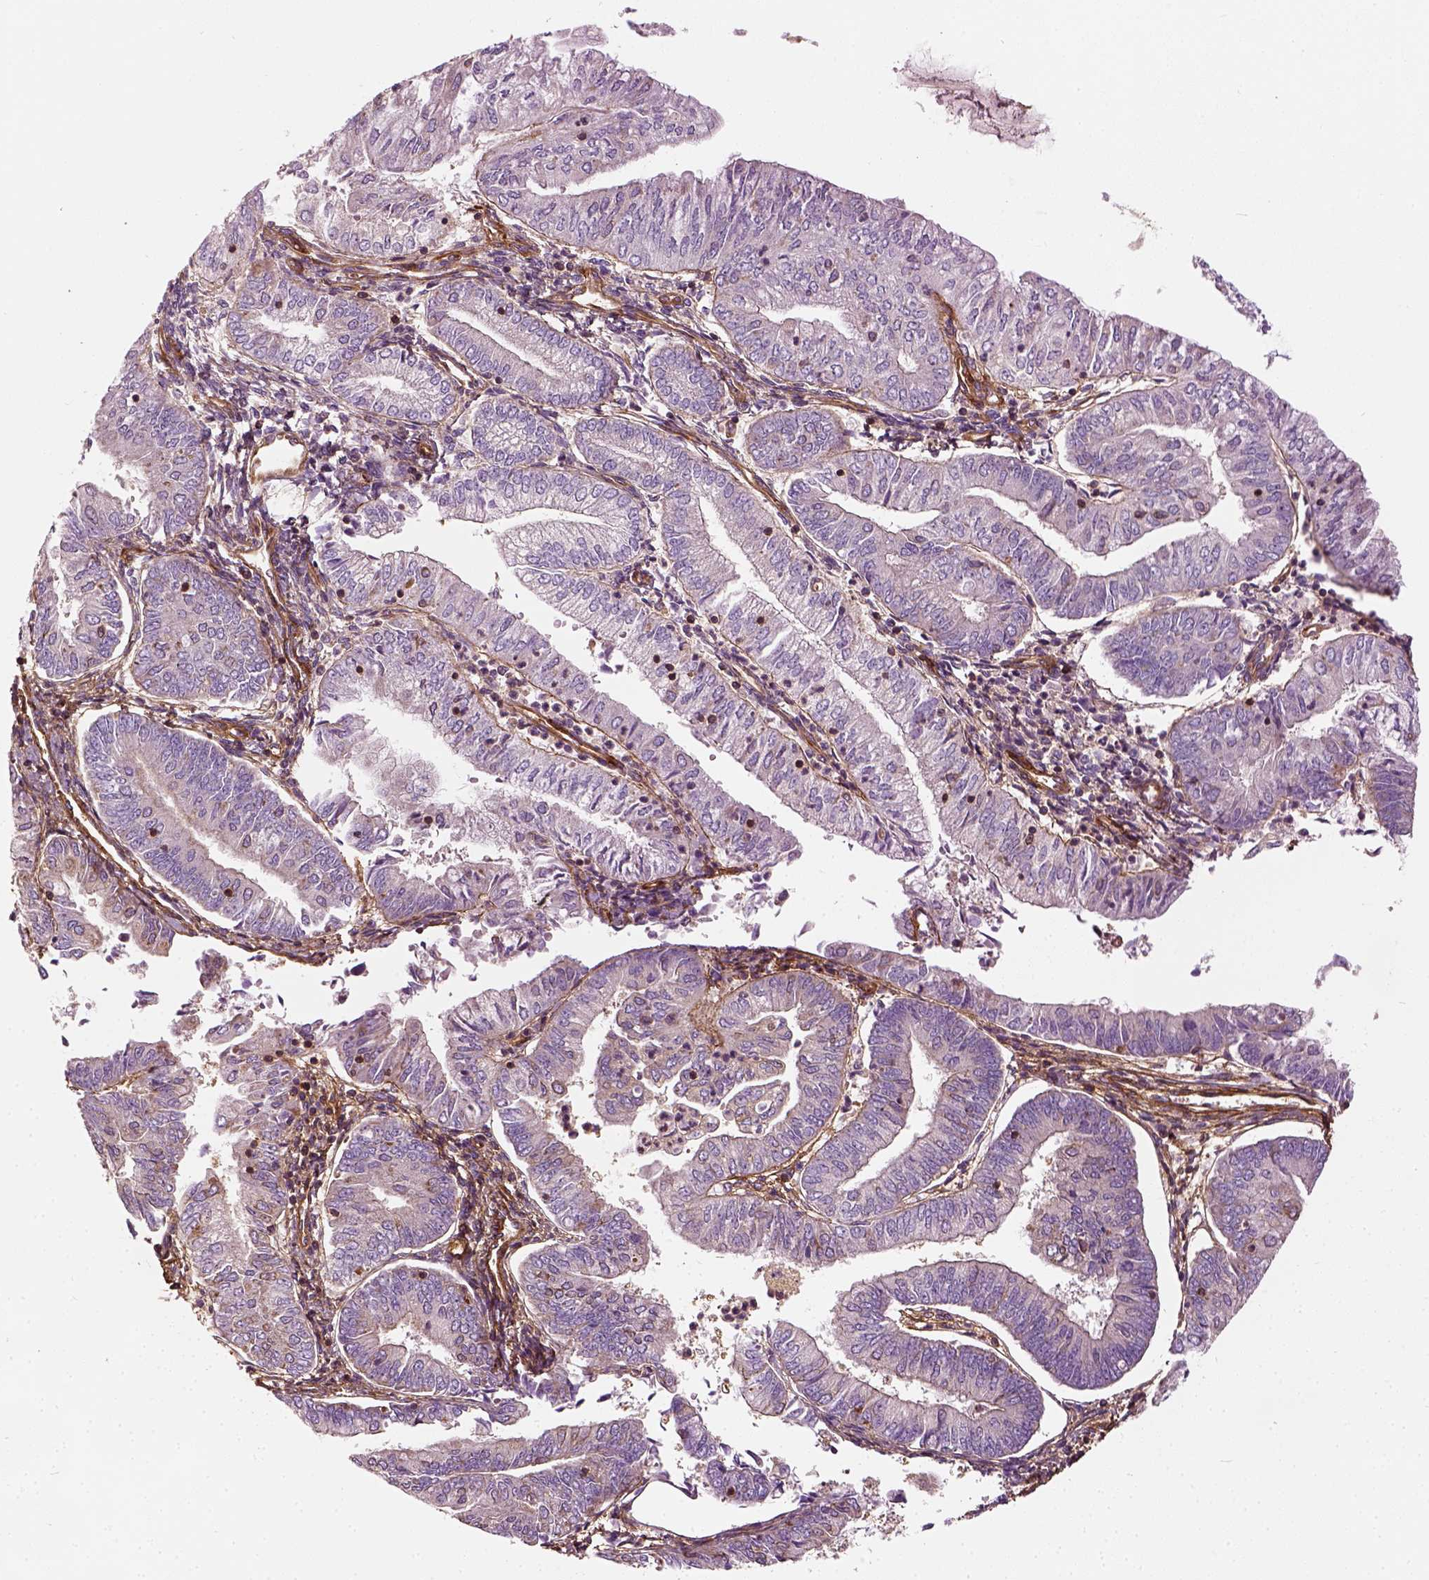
{"staining": {"intensity": "negative", "quantity": "none", "location": "none"}, "tissue": "endometrial cancer", "cell_type": "Tumor cells", "image_type": "cancer", "snomed": [{"axis": "morphology", "description": "Adenocarcinoma, NOS"}, {"axis": "topography", "description": "Endometrium"}], "caption": "There is no significant staining in tumor cells of endometrial cancer (adenocarcinoma).", "gene": "COL6A2", "patient": {"sex": "female", "age": 55}}